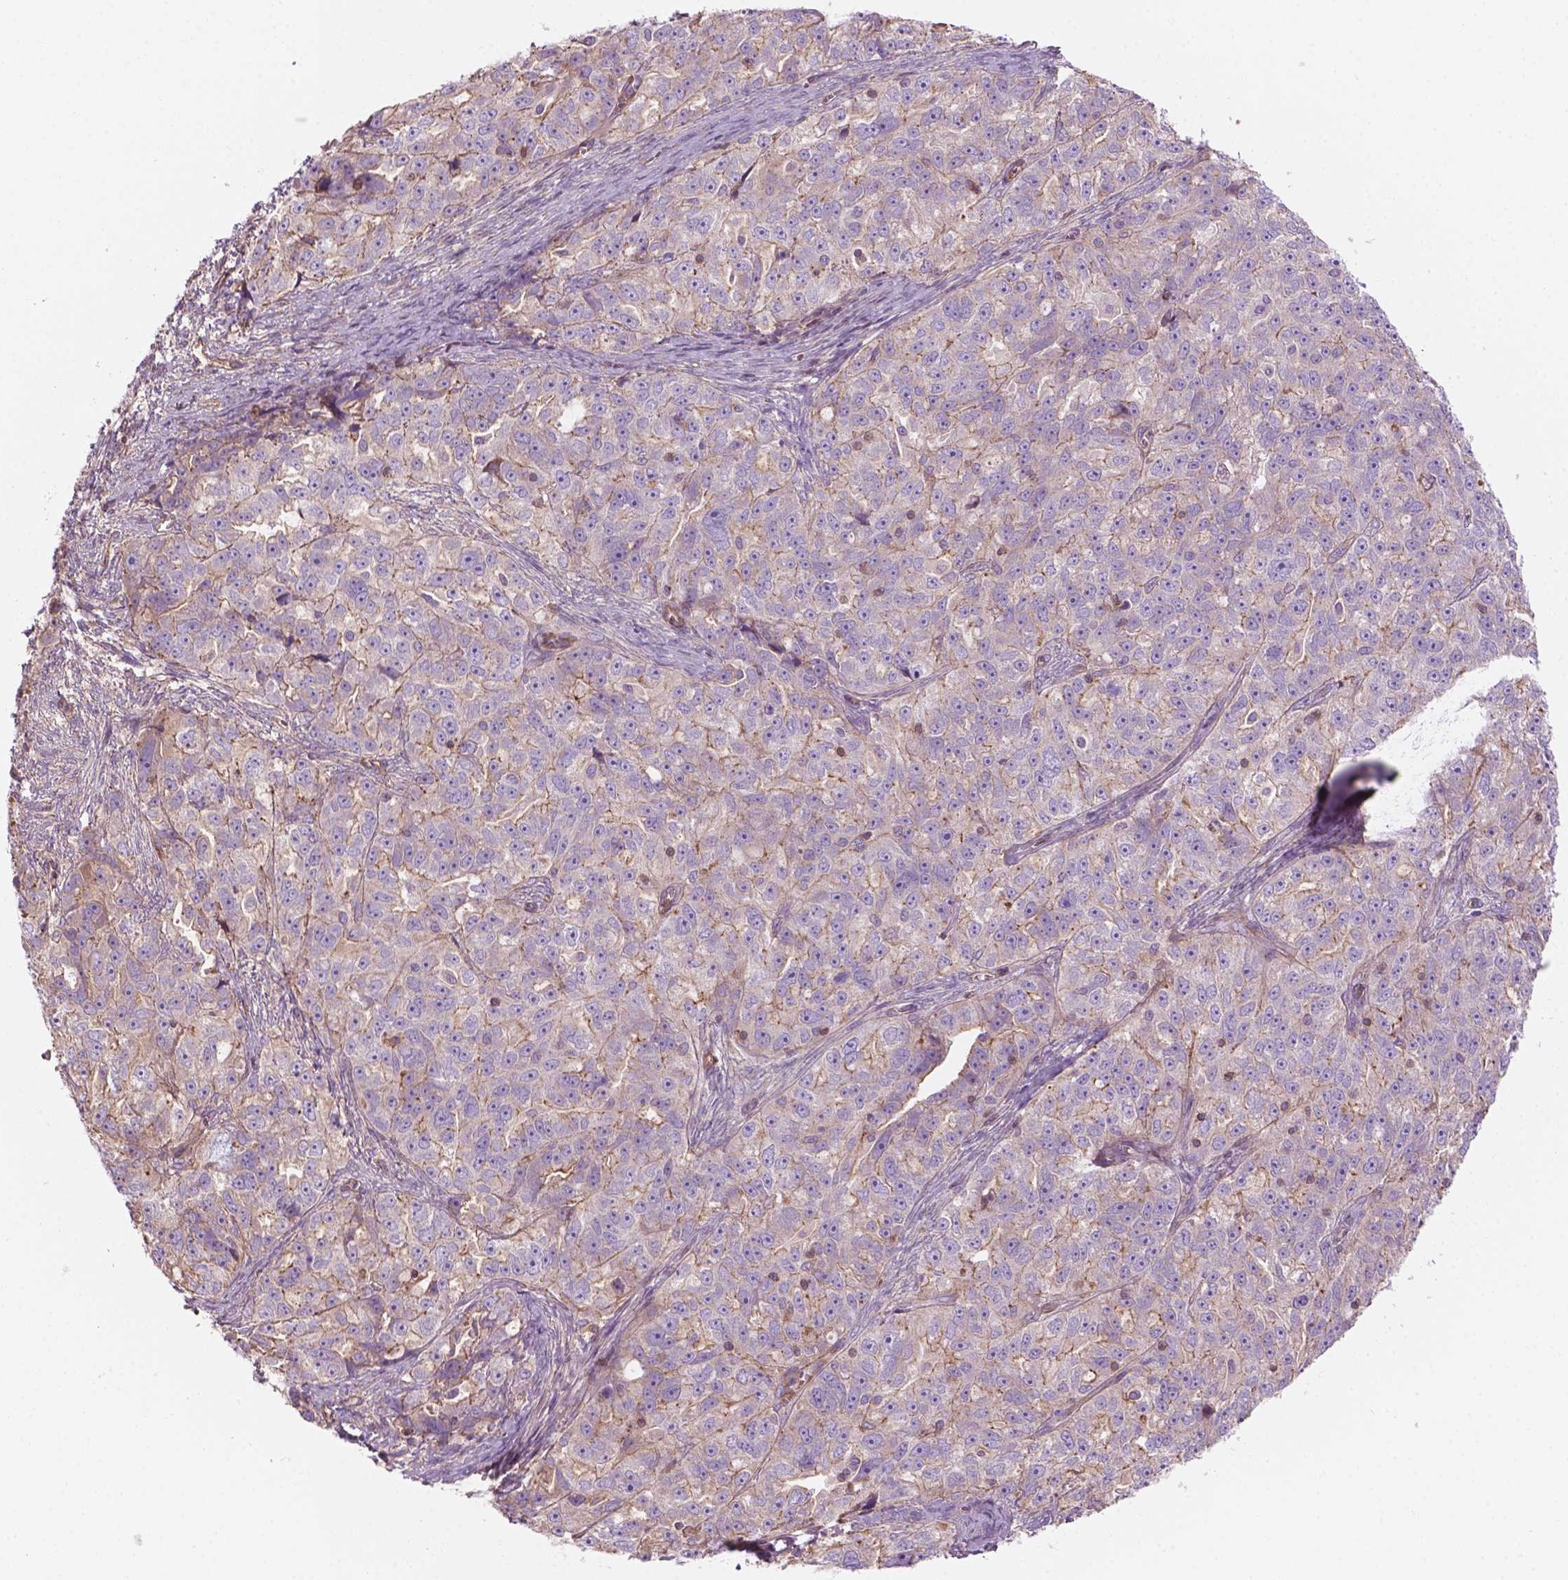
{"staining": {"intensity": "moderate", "quantity": "<25%", "location": "cytoplasmic/membranous"}, "tissue": "ovarian cancer", "cell_type": "Tumor cells", "image_type": "cancer", "snomed": [{"axis": "morphology", "description": "Cystadenocarcinoma, serous, NOS"}, {"axis": "topography", "description": "Ovary"}], "caption": "DAB (3,3'-diaminobenzidine) immunohistochemical staining of serous cystadenocarcinoma (ovarian) demonstrates moderate cytoplasmic/membranous protein expression in about <25% of tumor cells. Immunohistochemistry (ihc) stains the protein of interest in brown and the nuclei are stained blue.", "gene": "SURF4", "patient": {"sex": "female", "age": 51}}